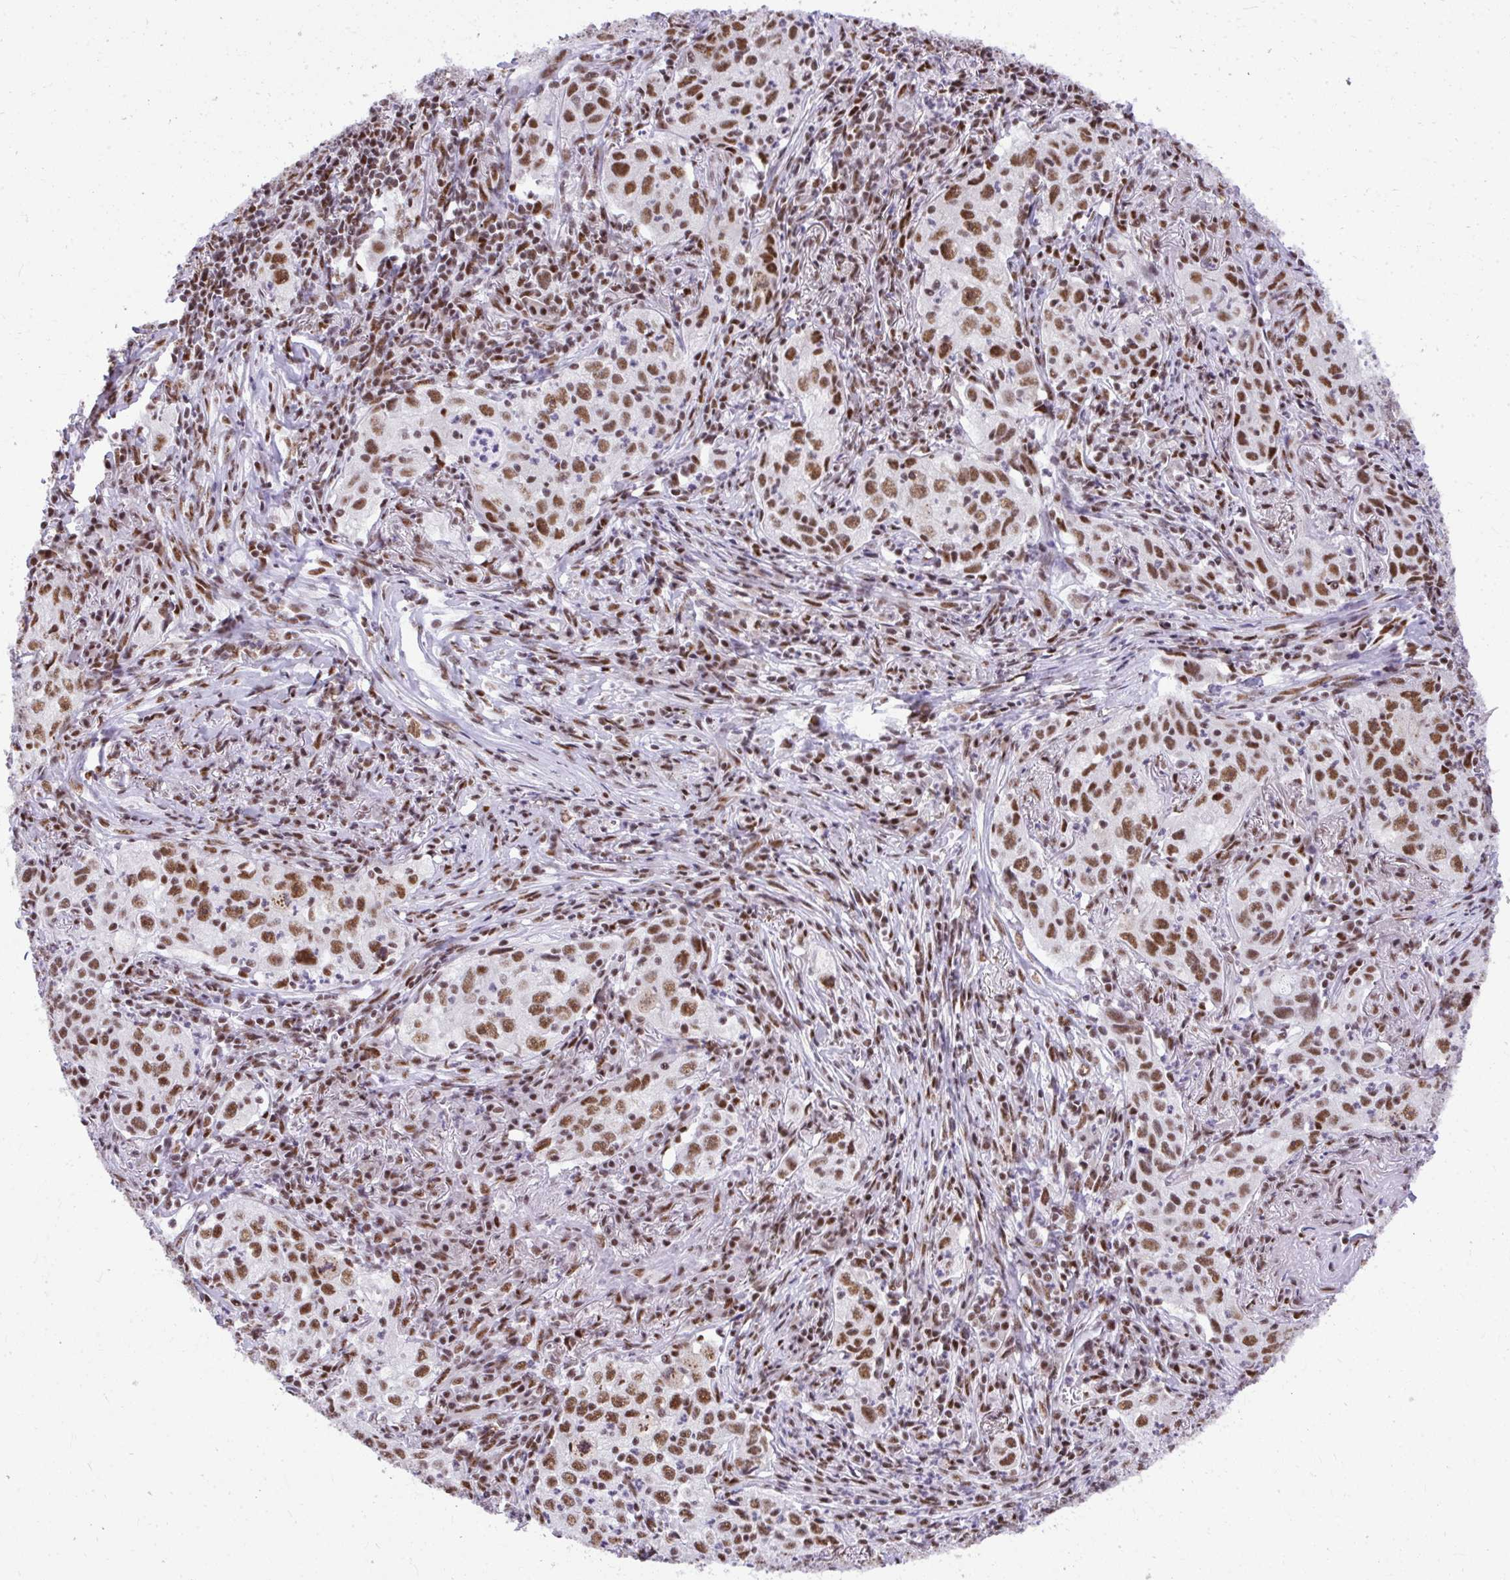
{"staining": {"intensity": "strong", "quantity": "25%-75%", "location": "nuclear"}, "tissue": "lung cancer", "cell_type": "Tumor cells", "image_type": "cancer", "snomed": [{"axis": "morphology", "description": "Squamous cell carcinoma, NOS"}, {"axis": "topography", "description": "Lung"}], "caption": "Lung cancer (squamous cell carcinoma) was stained to show a protein in brown. There is high levels of strong nuclear positivity in about 25%-75% of tumor cells.", "gene": "PRPF19", "patient": {"sex": "male", "age": 71}}